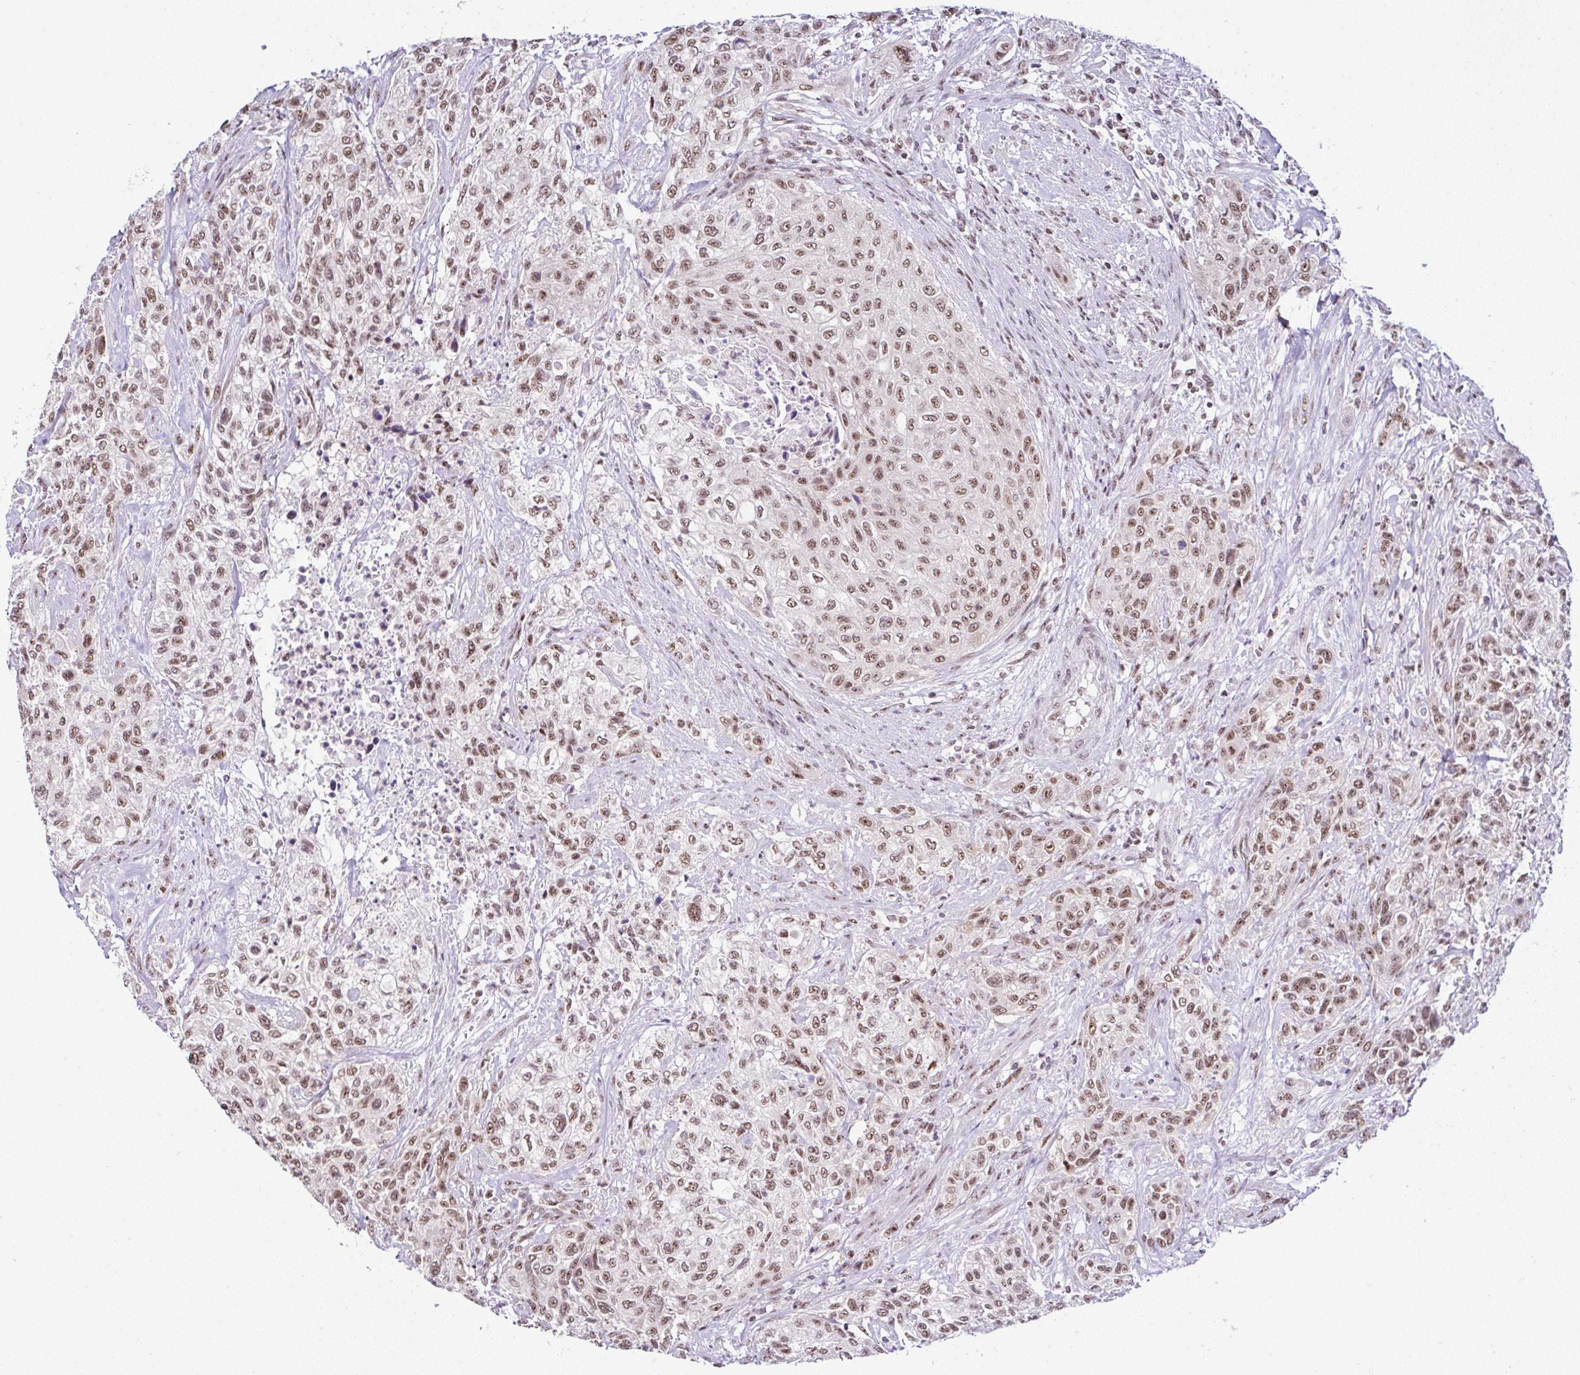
{"staining": {"intensity": "moderate", "quantity": ">75%", "location": "nuclear"}, "tissue": "urothelial cancer", "cell_type": "Tumor cells", "image_type": "cancer", "snomed": [{"axis": "morphology", "description": "Normal tissue, NOS"}, {"axis": "morphology", "description": "Urothelial carcinoma, NOS"}, {"axis": "topography", "description": "Urinary bladder"}, {"axis": "topography", "description": "Peripheral nerve tissue"}], "caption": "Transitional cell carcinoma stained for a protein (brown) displays moderate nuclear positive expression in approximately >75% of tumor cells.", "gene": "PTPN2", "patient": {"sex": "male", "age": 35}}